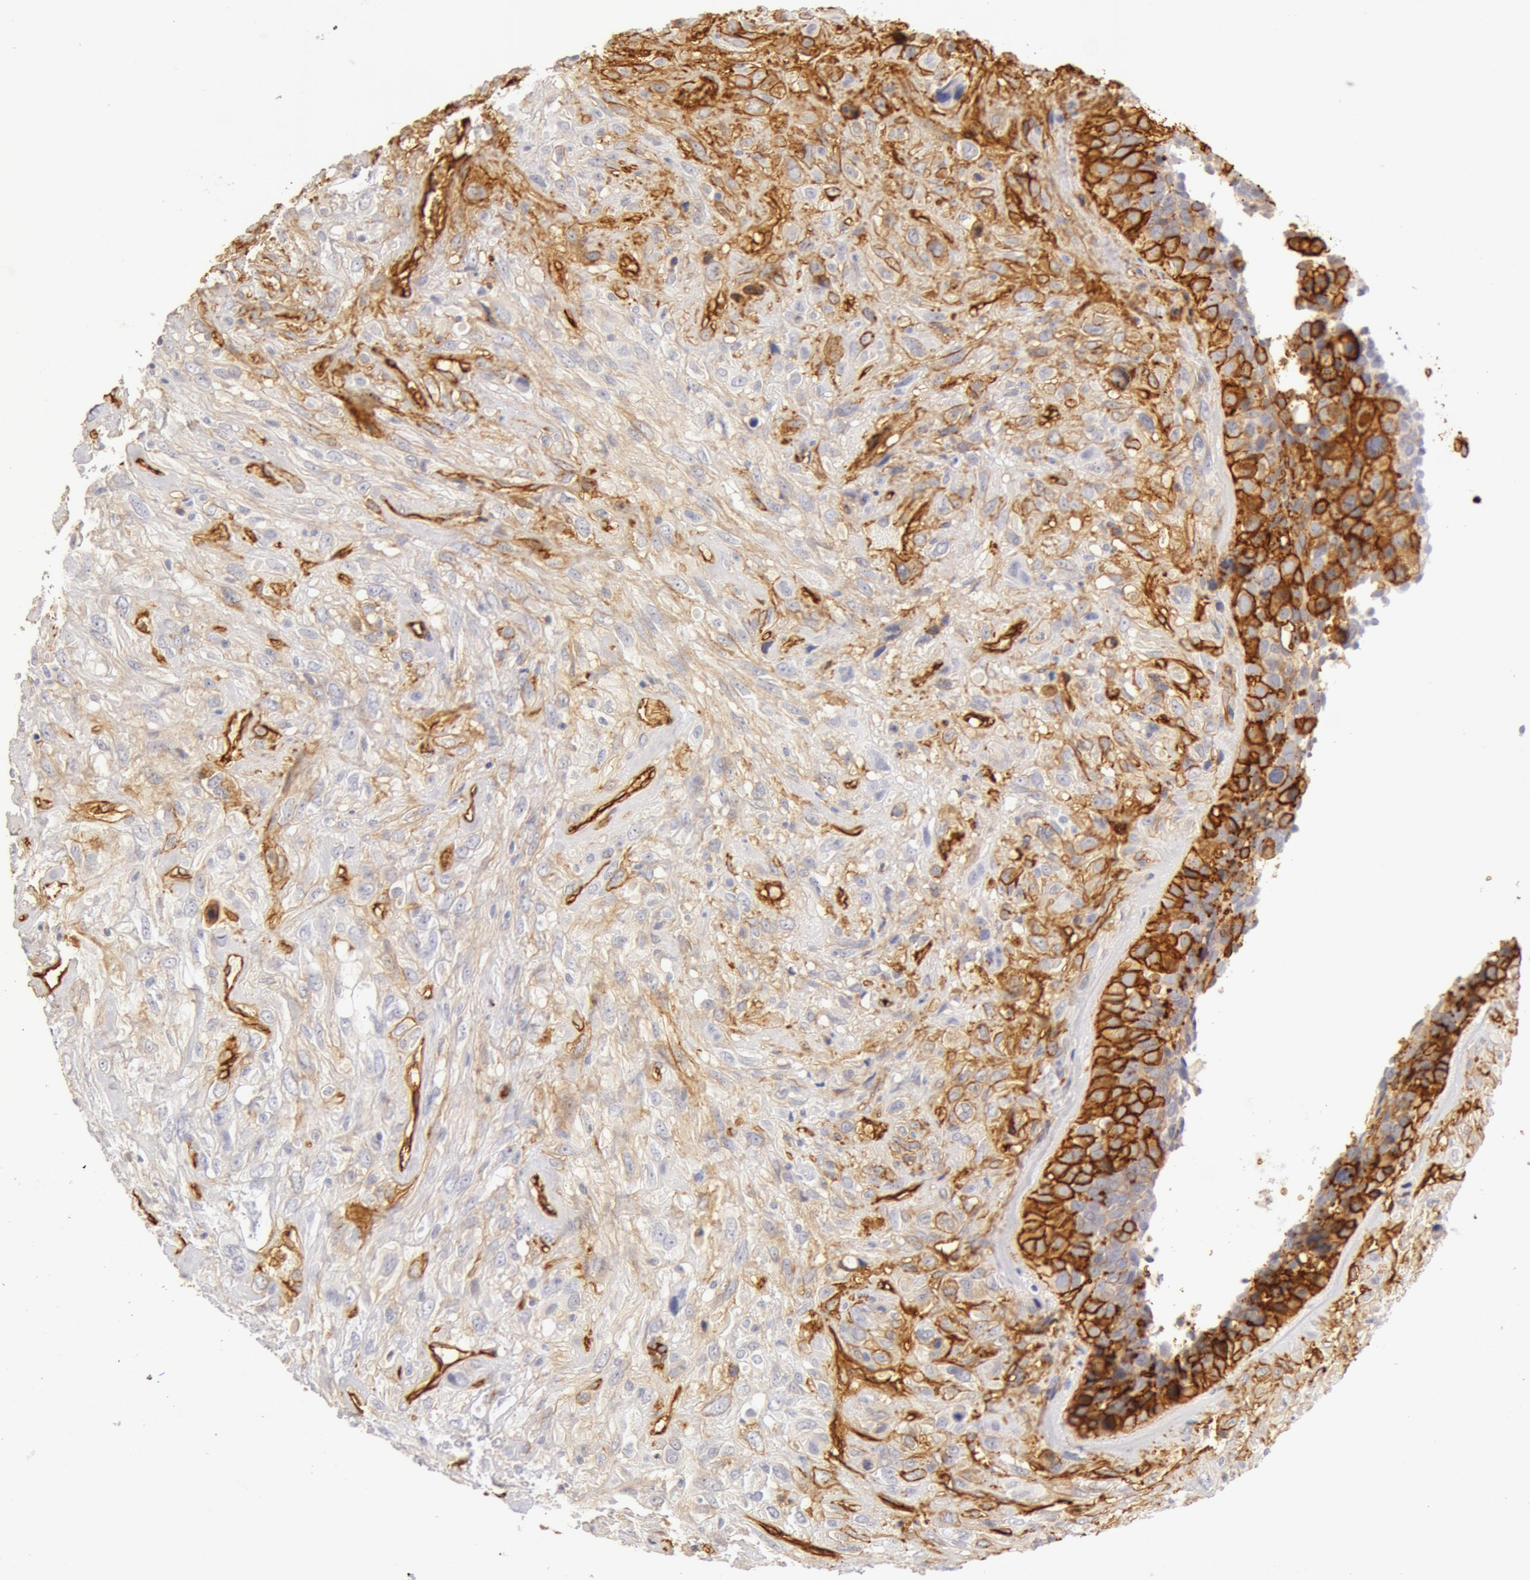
{"staining": {"intensity": "negative", "quantity": "none", "location": "none"}, "tissue": "breast cancer", "cell_type": "Tumor cells", "image_type": "cancer", "snomed": [{"axis": "morphology", "description": "Neoplasm, malignant, NOS"}, {"axis": "topography", "description": "Breast"}], "caption": "Tumor cells show no significant expression in breast cancer. The staining was performed using DAB to visualize the protein expression in brown, while the nuclei were stained in blue with hematoxylin (Magnification: 20x).", "gene": "AQP1", "patient": {"sex": "female", "age": 50}}